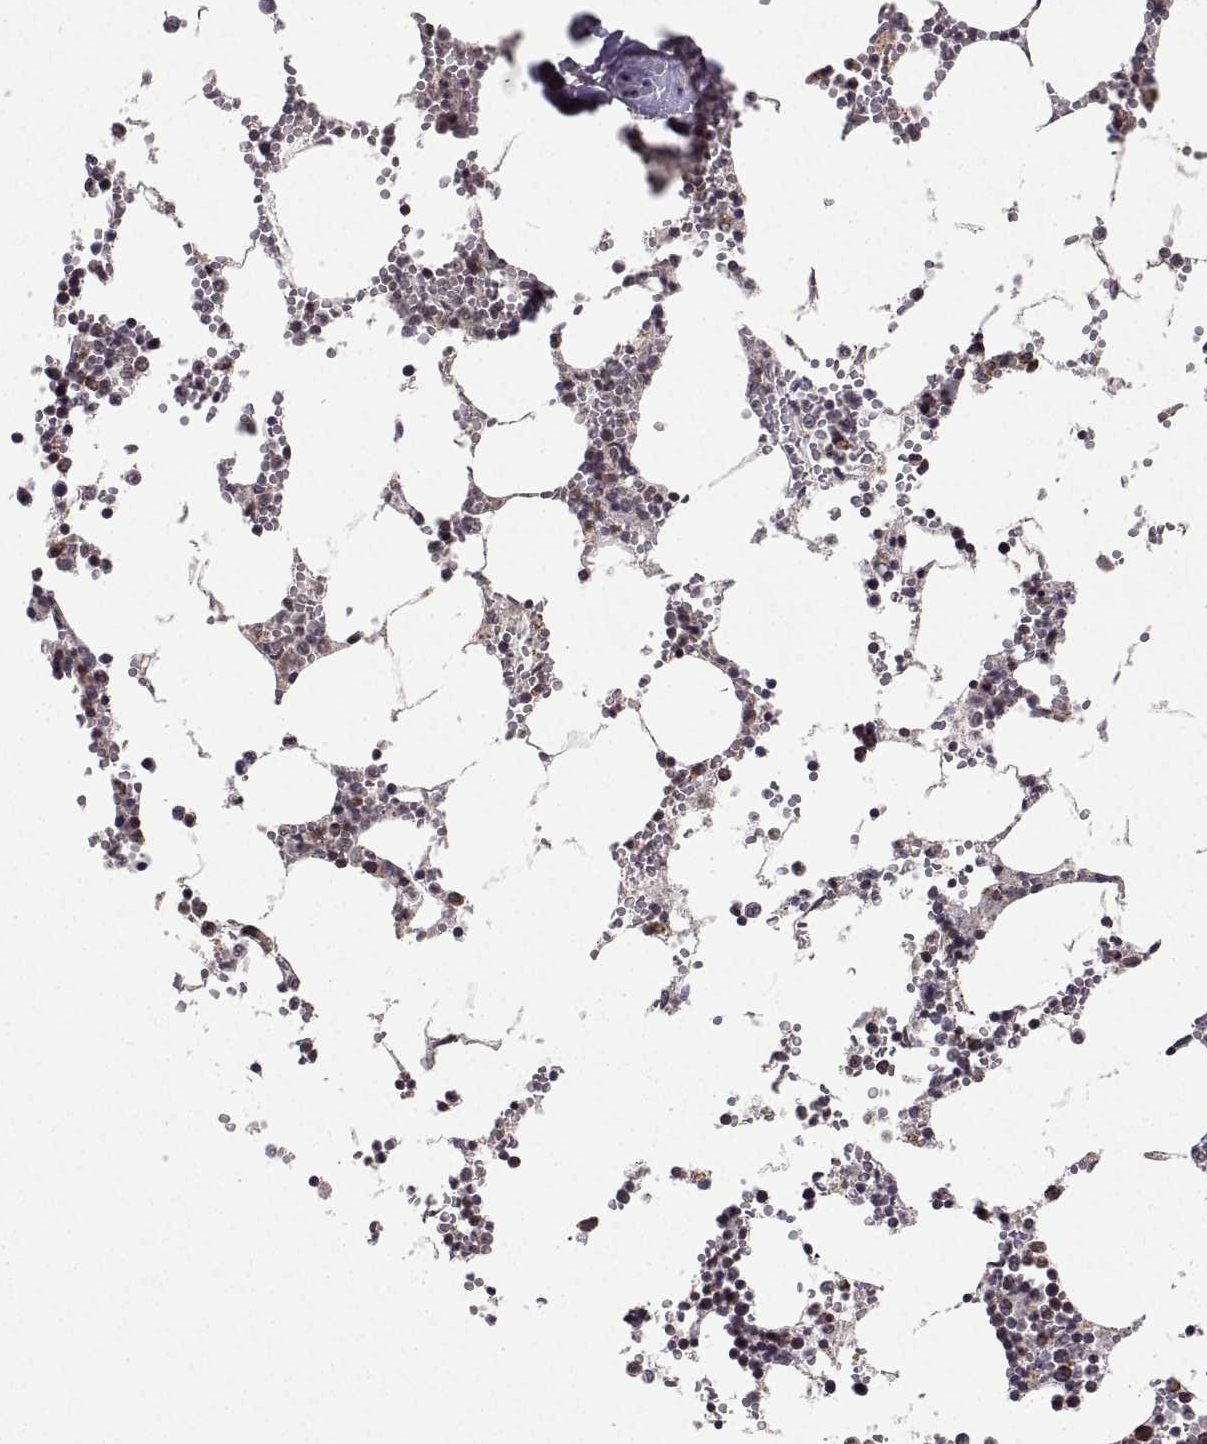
{"staining": {"intensity": "strong", "quantity": "<25%", "location": "cytoplasmic/membranous"}, "tissue": "bone marrow", "cell_type": "Hematopoietic cells", "image_type": "normal", "snomed": [{"axis": "morphology", "description": "Normal tissue, NOS"}, {"axis": "topography", "description": "Bone marrow"}], "caption": "Immunohistochemistry of normal human bone marrow displays medium levels of strong cytoplasmic/membranous expression in about <25% of hematopoietic cells.", "gene": "MANBAL", "patient": {"sex": "male", "age": 54}}